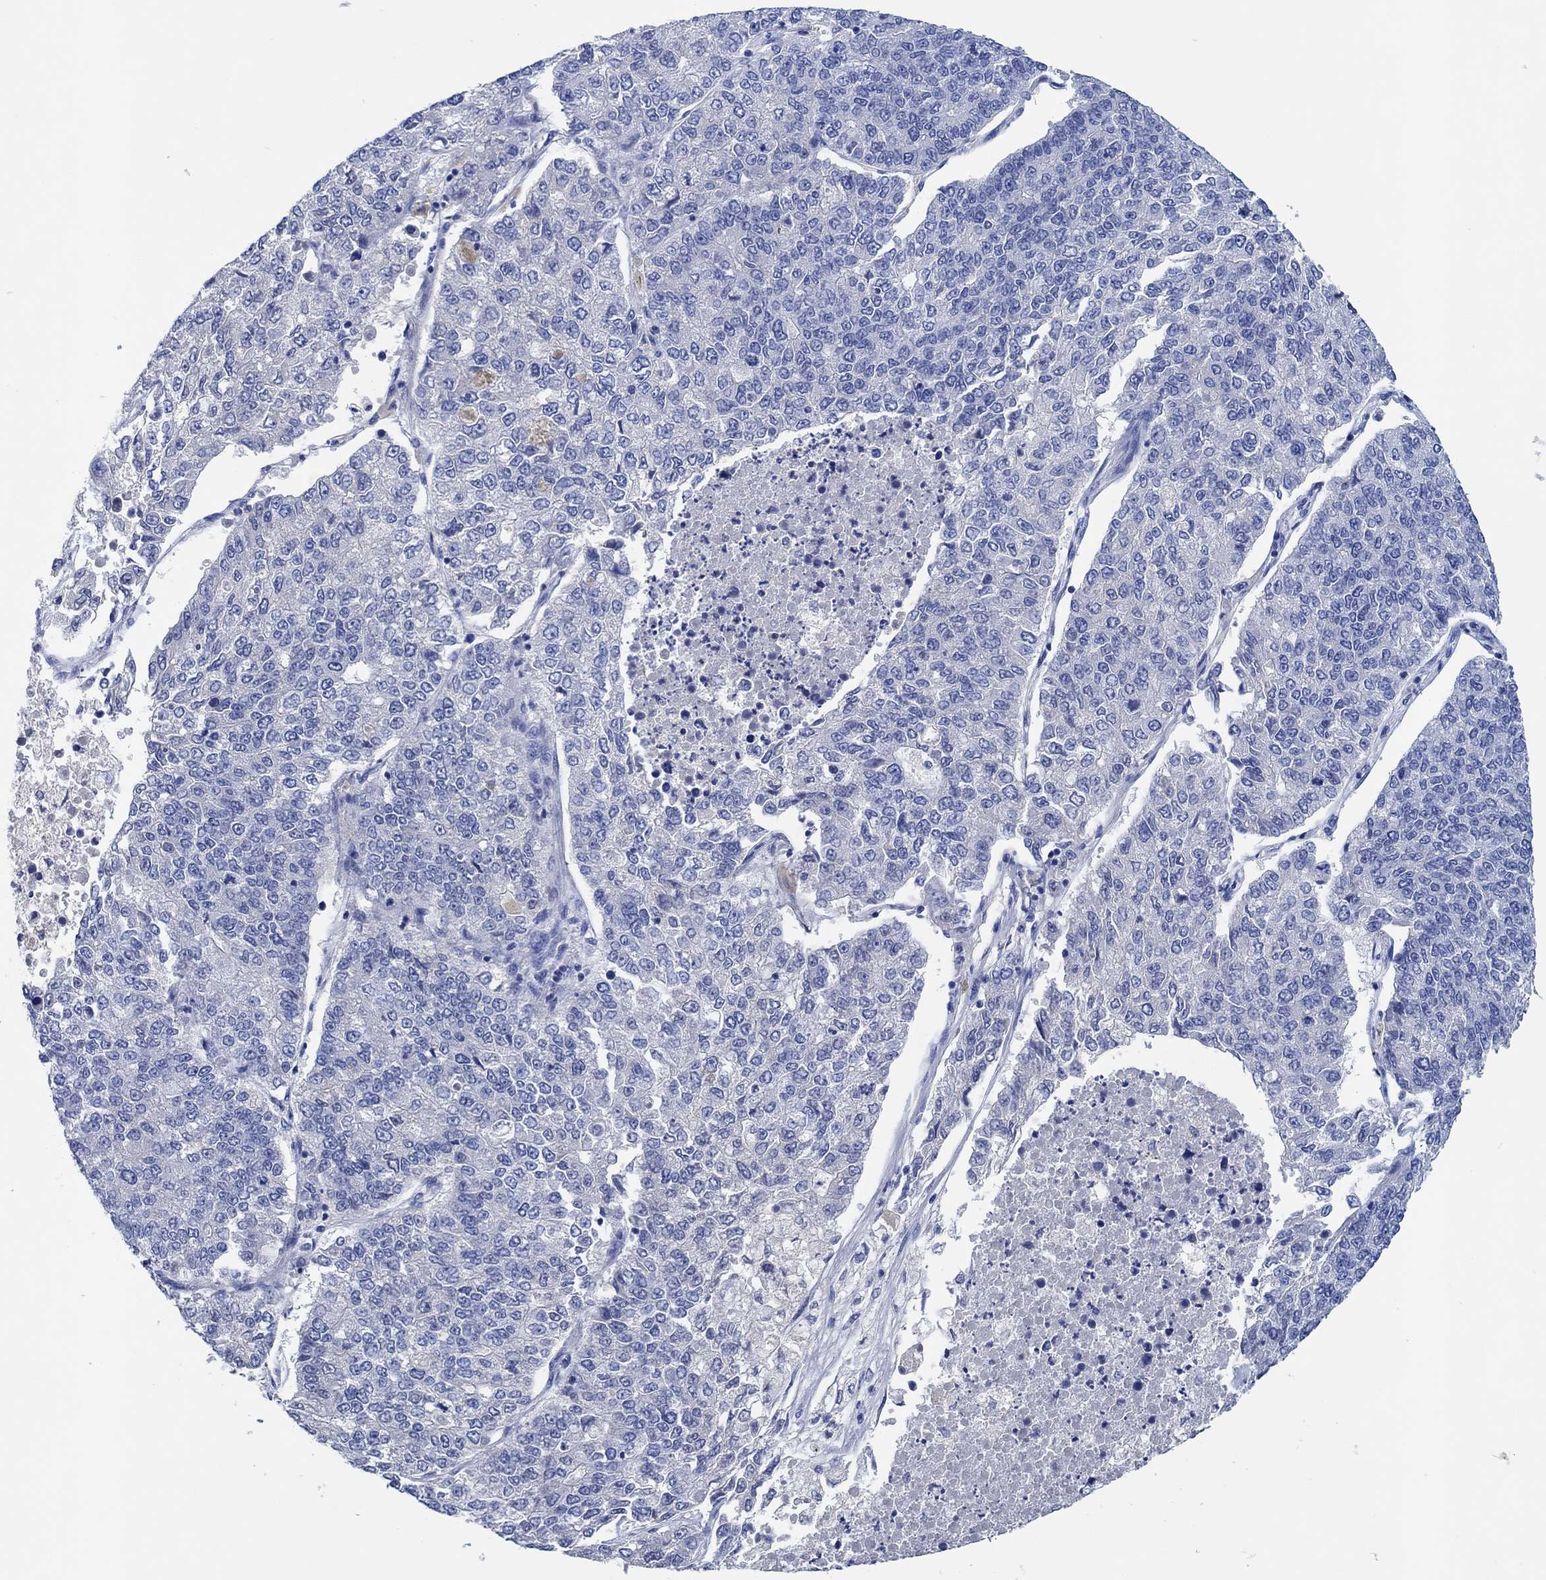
{"staining": {"intensity": "negative", "quantity": "none", "location": "none"}, "tissue": "lung cancer", "cell_type": "Tumor cells", "image_type": "cancer", "snomed": [{"axis": "morphology", "description": "Adenocarcinoma, NOS"}, {"axis": "topography", "description": "Lung"}], "caption": "Immunohistochemical staining of lung adenocarcinoma demonstrates no significant expression in tumor cells.", "gene": "CPNE6", "patient": {"sex": "male", "age": 49}}